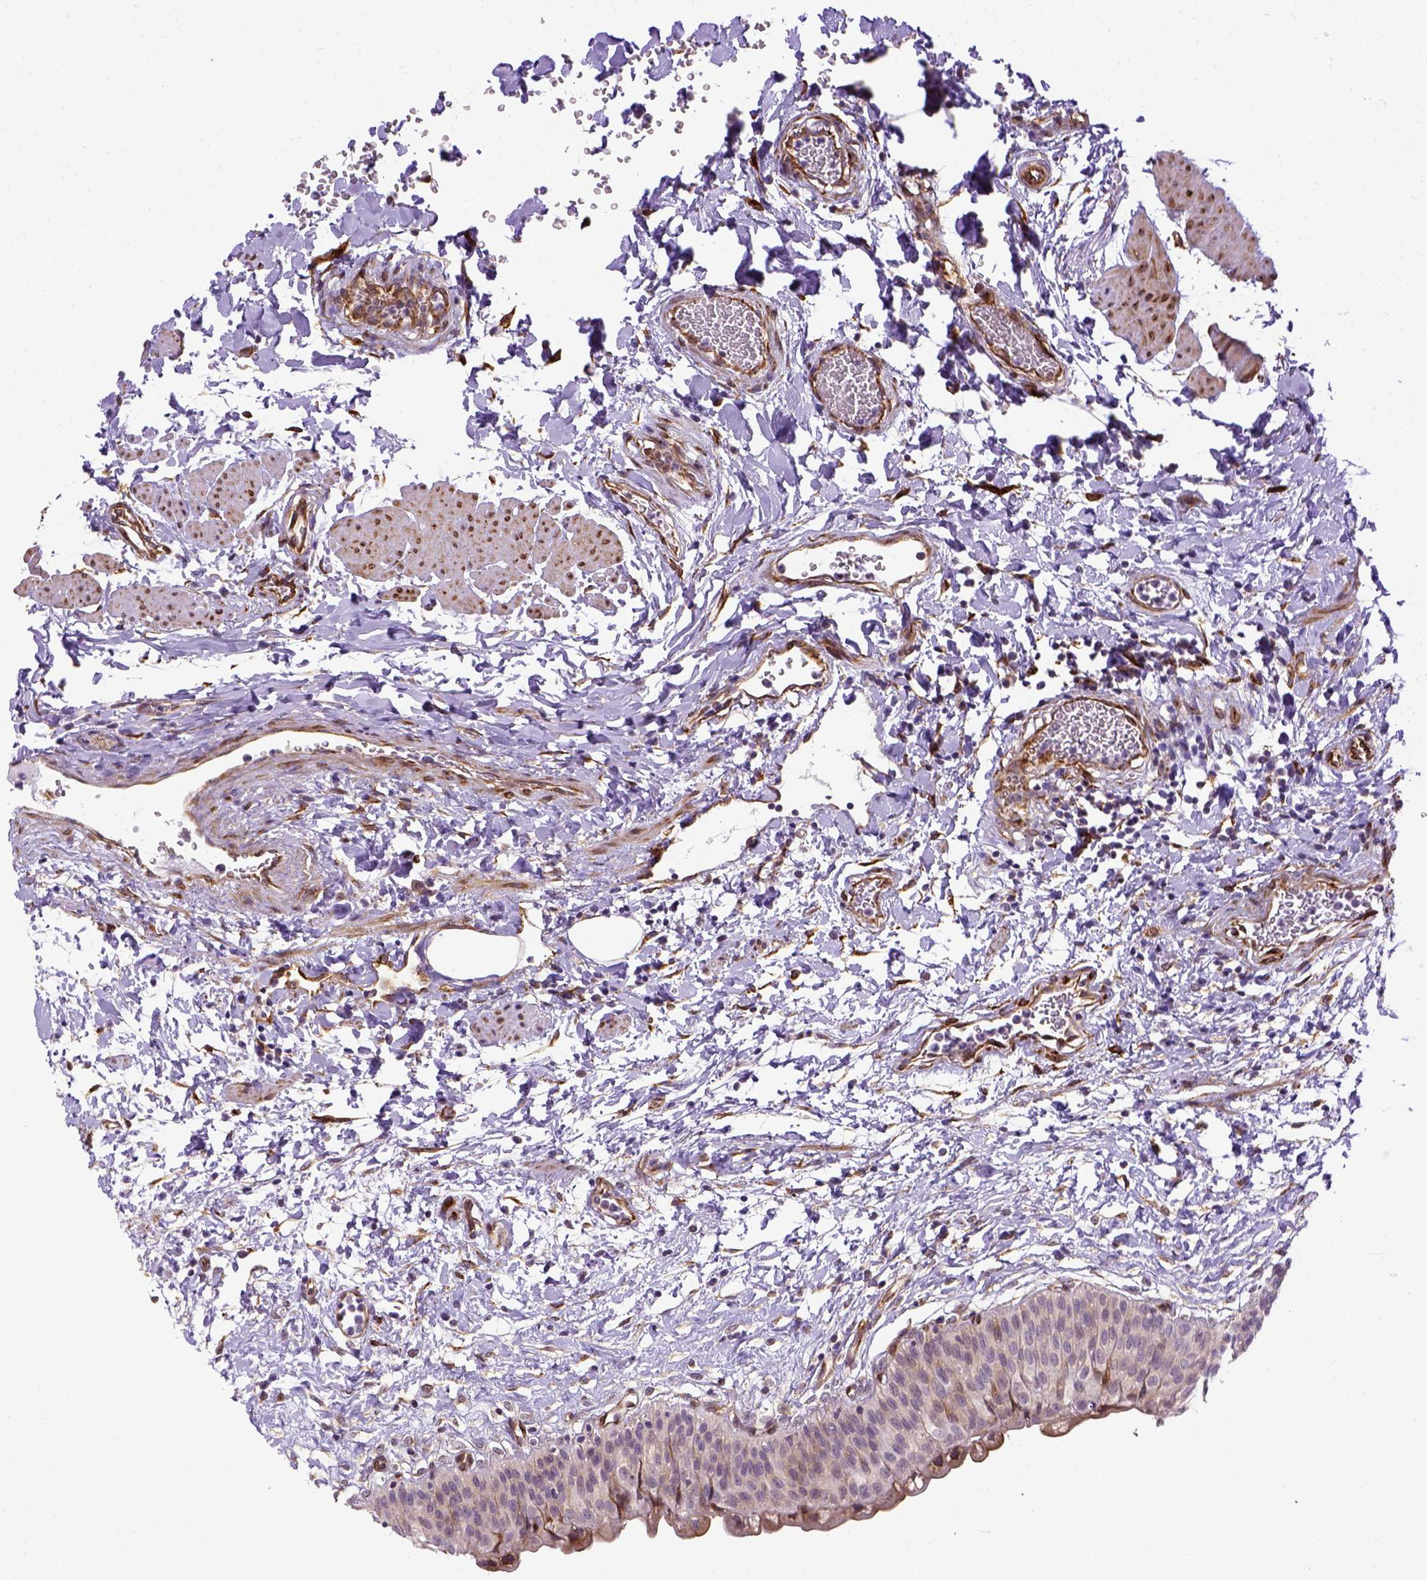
{"staining": {"intensity": "moderate", "quantity": "<25%", "location": "cytoplasmic/membranous"}, "tissue": "urinary bladder", "cell_type": "Urothelial cells", "image_type": "normal", "snomed": [{"axis": "morphology", "description": "Normal tissue, NOS"}, {"axis": "topography", "description": "Urinary bladder"}], "caption": "Approximately <25% of urothelial cells in unremarkable human urinary bladder reveal moderate cytoplasmic/membranous protein positivity as visualized by brown immunohistochemical staining.", "gene": "KAZN", "patient": {"sex": "male", "age": 55}}